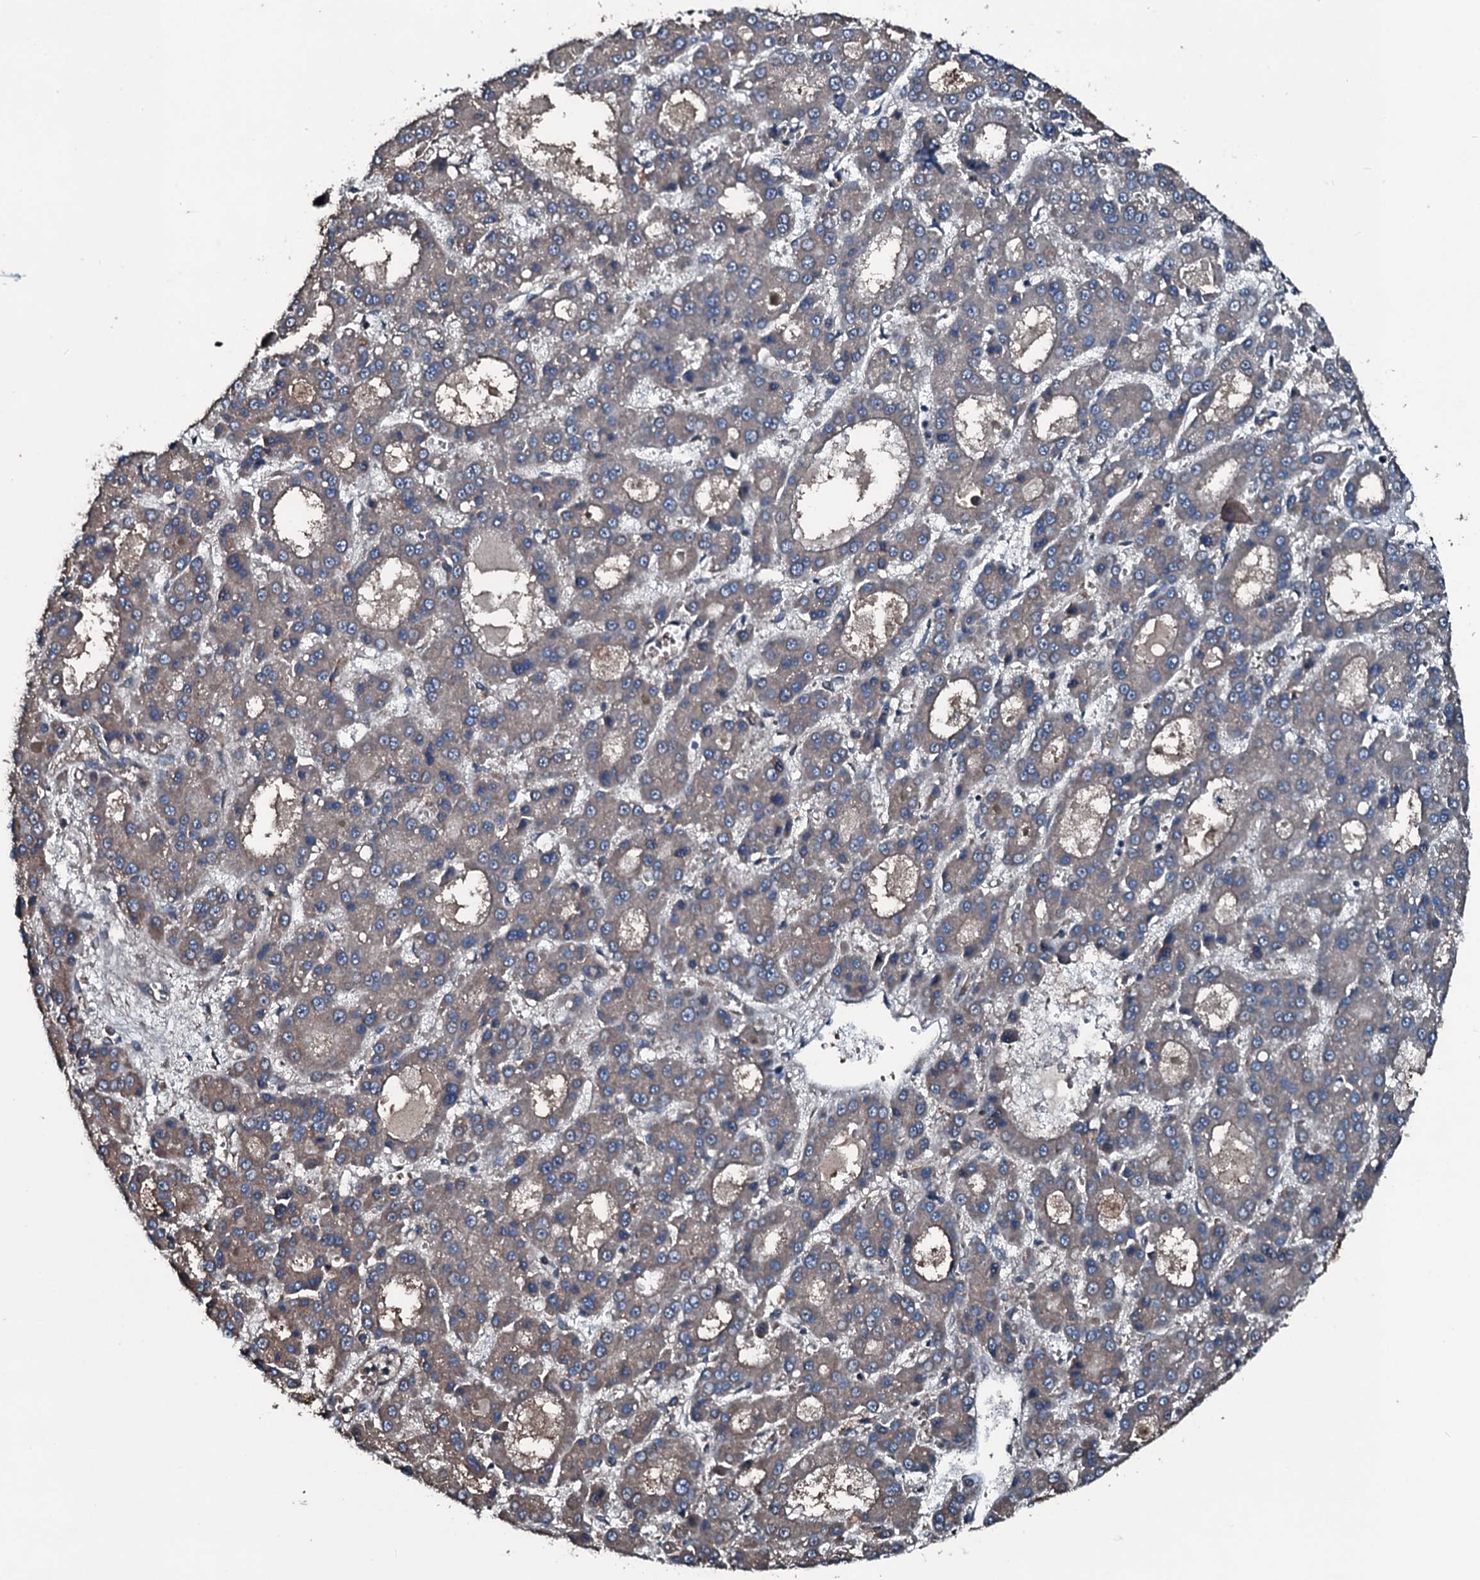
{"staining": {"intensity": "weak", "quantity": "25%-75%", "location": "cytoplasmic/membranous"}, "tissue": "liver cancer", "cell_type": "Tumor cells", "image_type": "cancer", "snomed": [{"axis": "morphology", "description": "Carcinoma, Hepatocellular, NOS"}, {"axis": "topography", "description": "Liver"}], "caption": "DAB (3,3'-diaminobenzidine) immunohistochemical staining of hepatocellular carcinoma (liver) displays weak cytoplasmic/membranous protein staining in approximately 25%-75% of tumor cells.", "gene": "AARS1", "patient": {"sex": "male", "age": 70}}